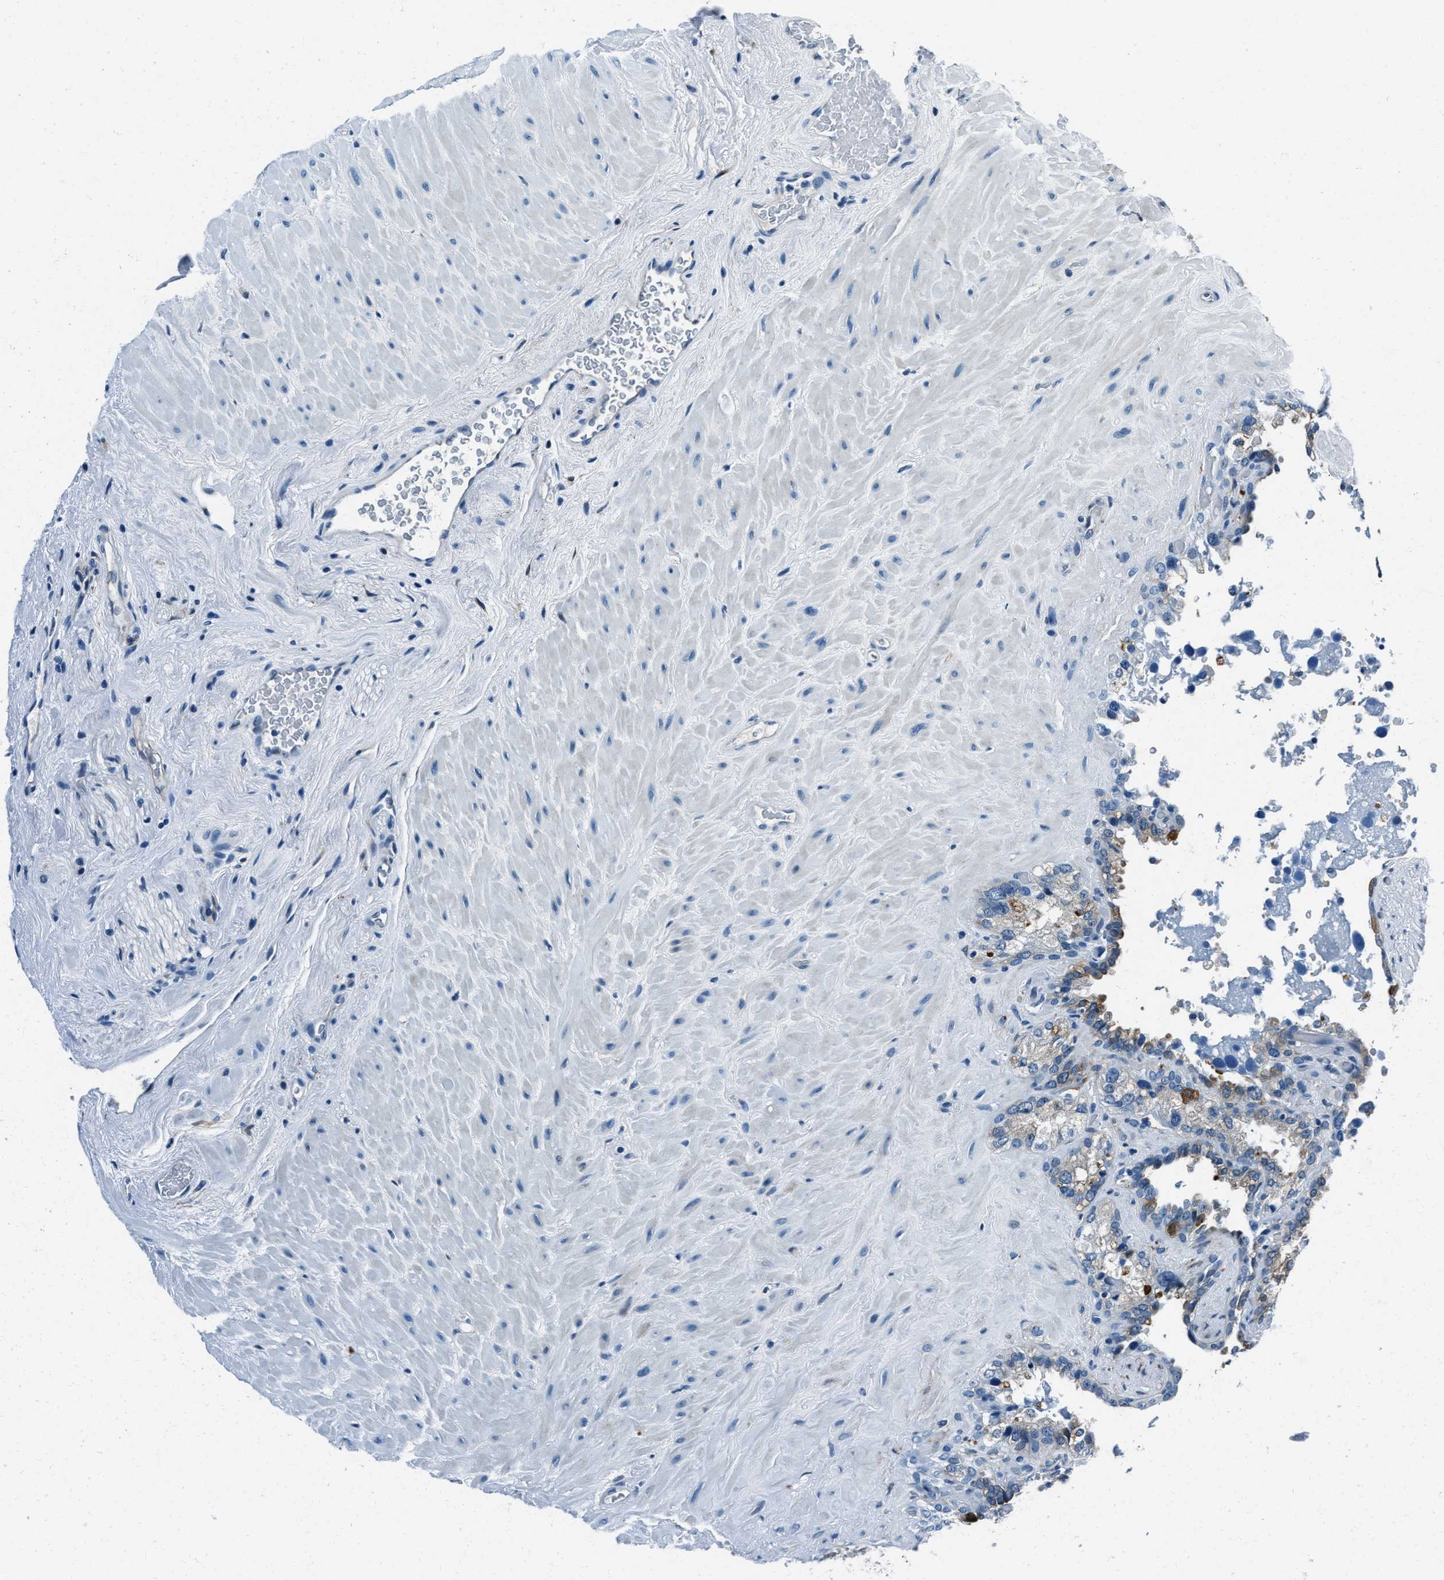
{"staining": {"intensity": "negative", "quantity": "none", "location": "none"}, "tissue": "seminal vesicle", "cell_type": "Glandular cells", "image_type": "normal", "snomed": [{"axis": "morphology", "description": "Normal tissue, NOS"}, {"axis": "topography", "description": "Seminal veicle"}], "caption": "Glandular cells show no significant positivity in normal seminal vesicle.", "gene": "PTPDC1", "patient": {"sex": "male", "age": 68}}